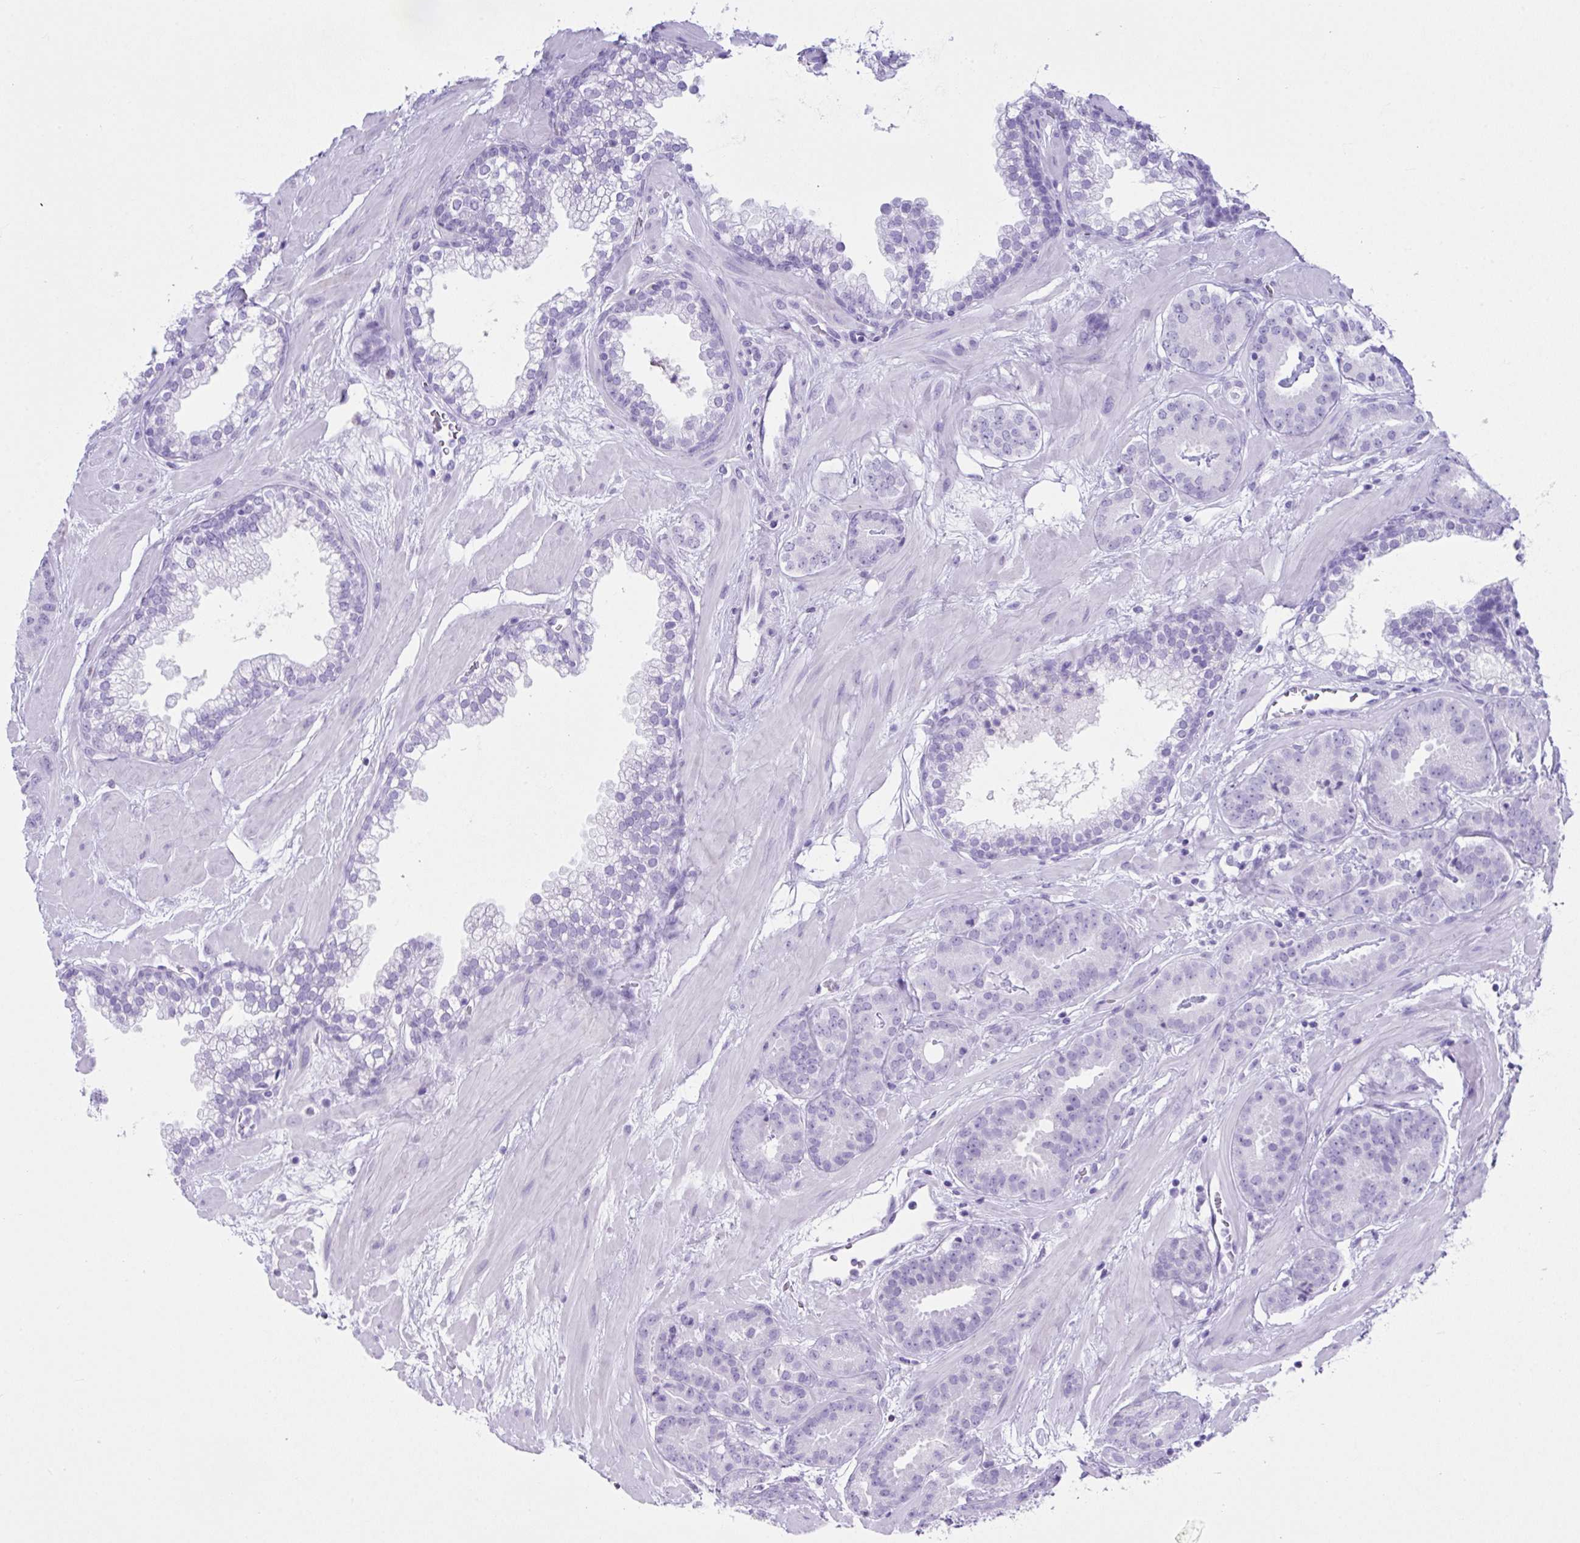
{"staining": {"intensity": "negative", "quantity": "none", "location": "none"}, "tissue": "prostate cancer", "cell_type": "Tumor cells", "image_type": "cancer", "snomed": [{"axis": "morphology", "description": "Adenocarcinoma, Low grade"}, {"axis": "topography", "description": "Prostate"}], "caption": "Histopathology image shows no significant protein expression in tumor cells of prostate cancer (low-grade adenocarcinoma).", "gene": "LGALS4", "patient": {"sex": "male", "age": 62}}